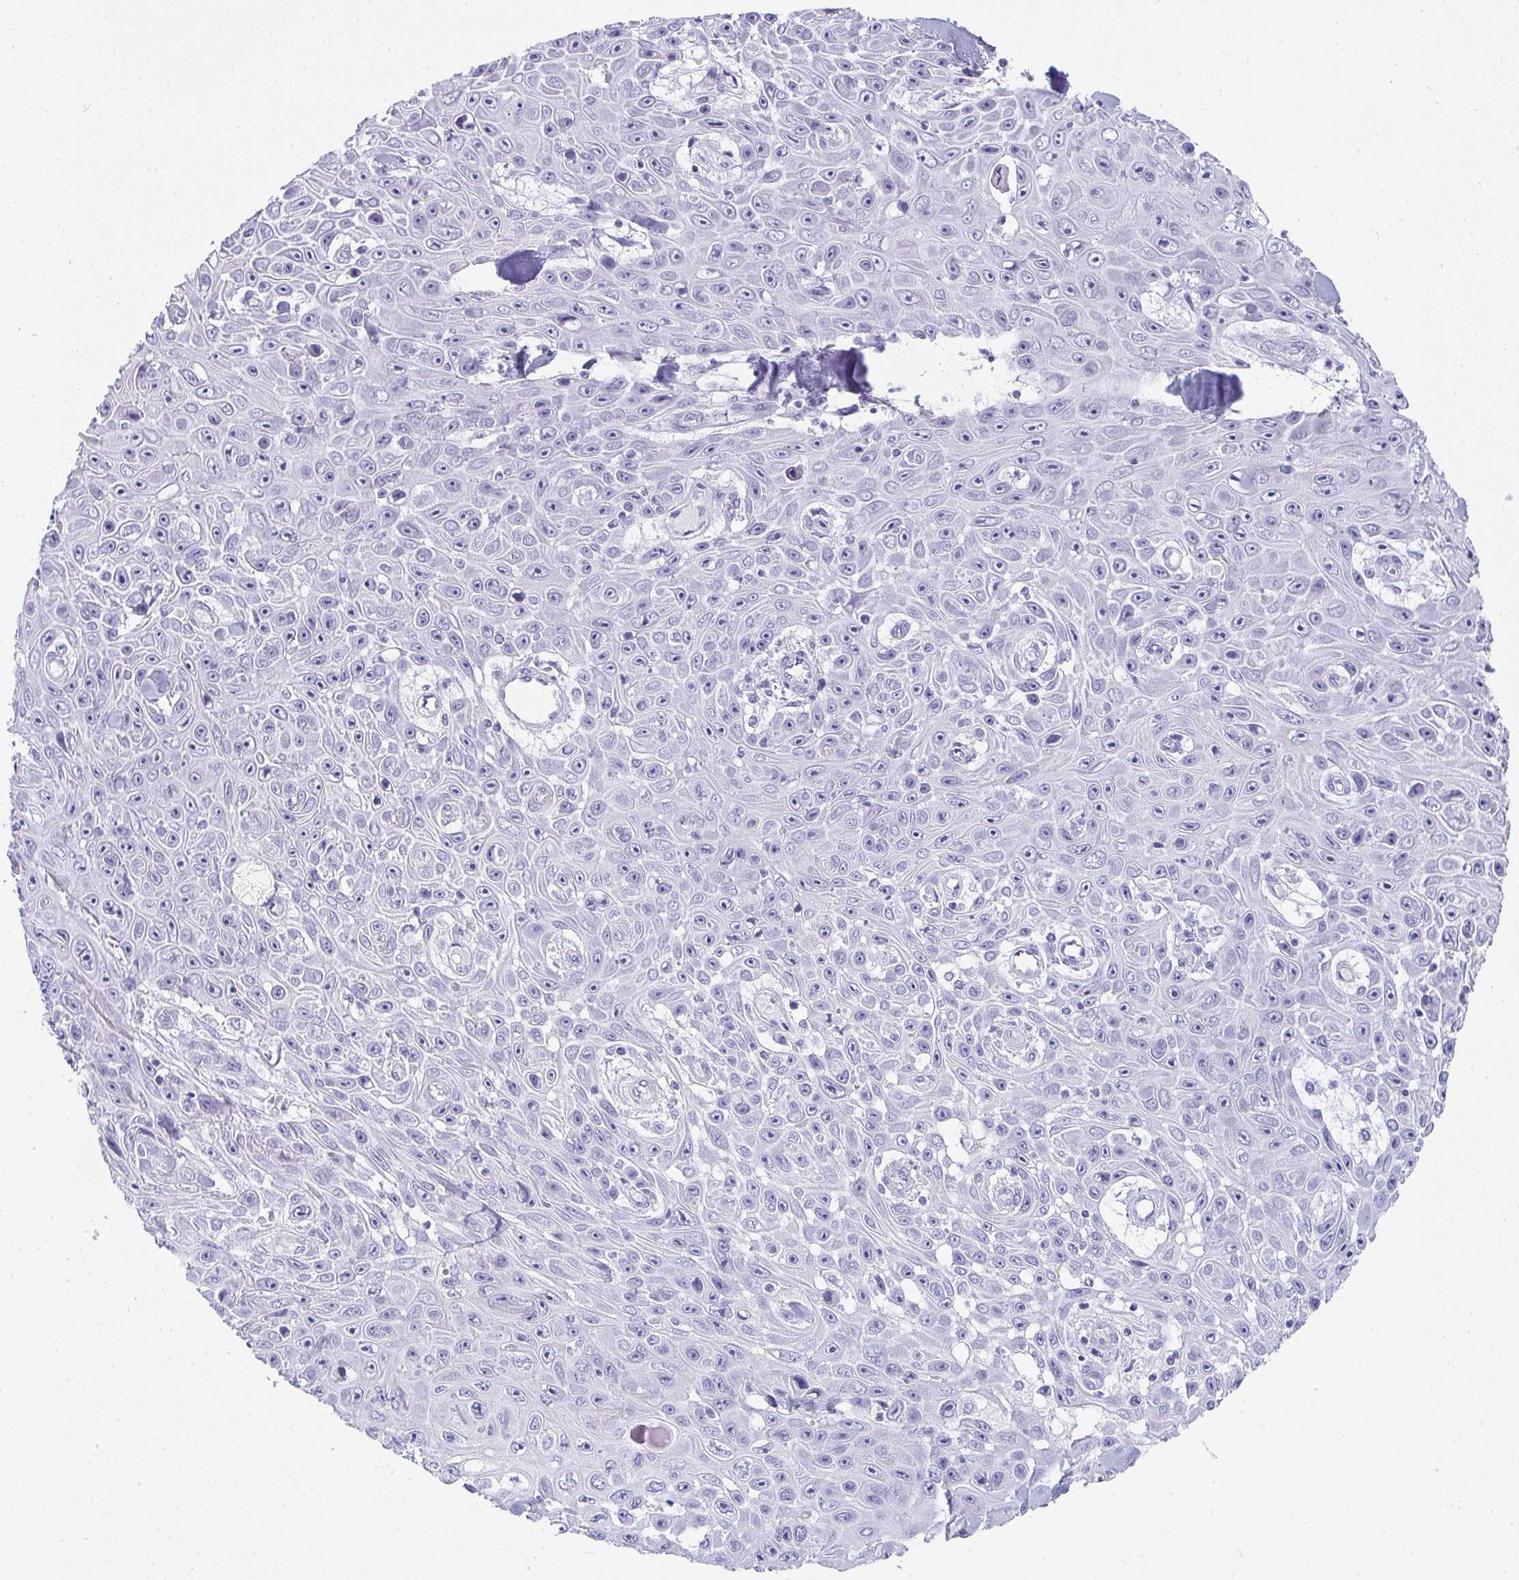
{"staining": {"intensity": "negative", "quantity": "none", "location": "none"}, "tissue": "skin cancer", "cell_type": "Tumor cells", "image_type": "cancer", "snomed": [{"axis": "morphology", "description": "Squamous cell carcinoma, NOS"}, {"axis": "topography", "description": "Skin"}], "caption": "Tumor cells show no significant positivity in skin cancer.", "gene": "PRND", "patient": {"sex": "male", "age": 82}}